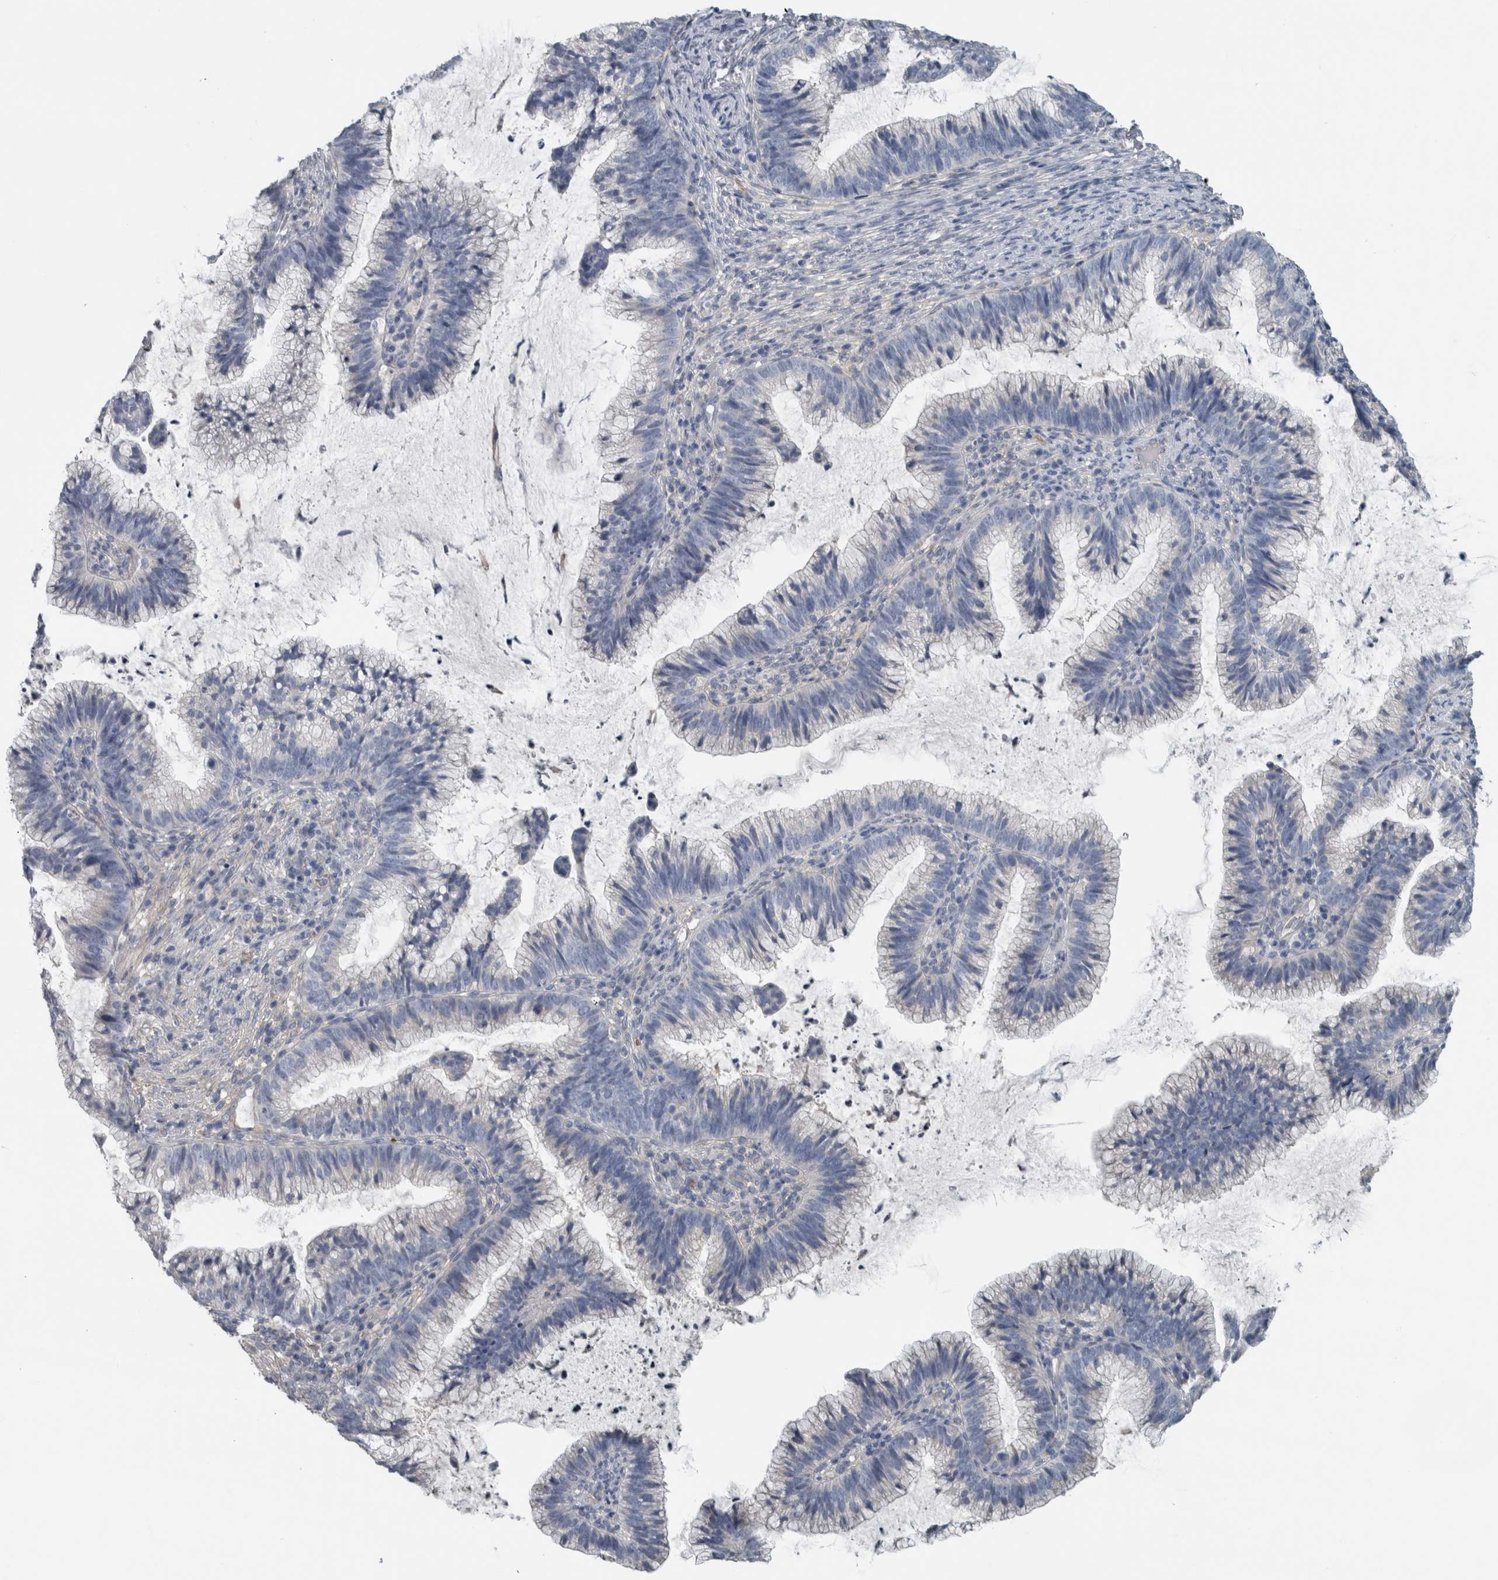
{"staining": {"intensity": "negative", "quantity": "none", "location": "none"}, "tissue": "cervical cancer", "cell_type": "Tumor cells", "image_type": "cancer", "snomed": [{"axis": "morphology", "description": "Adenocarcinoma, NOS"}, {"axis": "topography", "description": "Cervix"}], "caption": "IHC image of human cervical cancer (adenocarcinoma) stained for a protein (brown), which exhibits no expression in tumor cells.", "gene": "SH3GL2", "patient": {"sex": "female", "age": 36}}